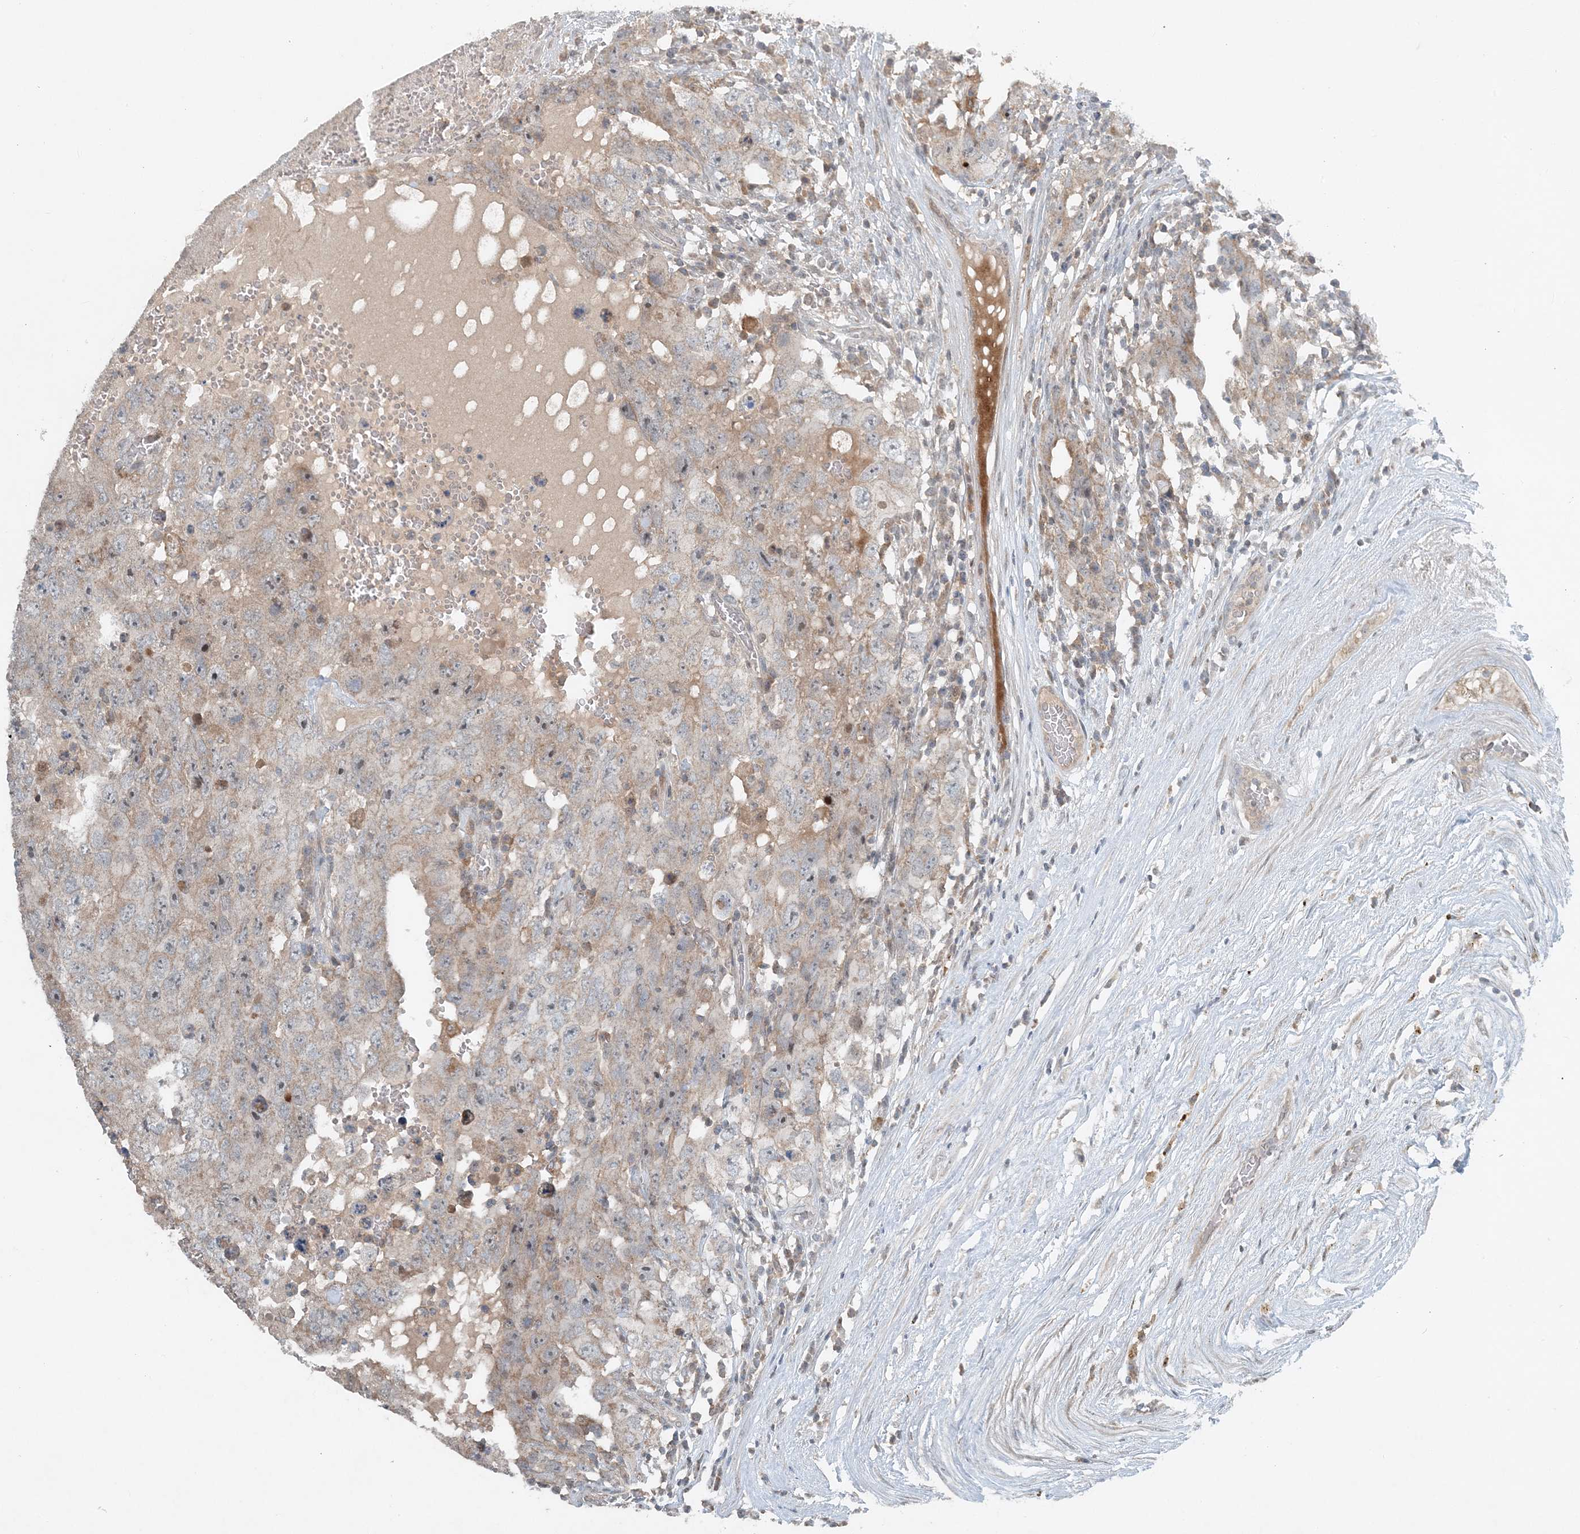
{"staining": {"intensity": "weak", "quantity": ">75%", "location": "cytoplasmic/membranous"}, "tissue": "testis cancer", "cell_type": "Tumor cells", "image_type": "cancer", "snomed": [{"axis": "morphology", "description": "Carcinoma, Embryonal, NOS"}, {"axis": "topography", "description": "Testis"}], "caption": "Weak cytoplasmic/membranous positivity for a protein is seen in approximately >75% of tumor cells of testis embryonal carcinoma using immunohistochemistry (IHC).", "gene": "MITD1", "patient": {"sex": "male", "age": 26}}